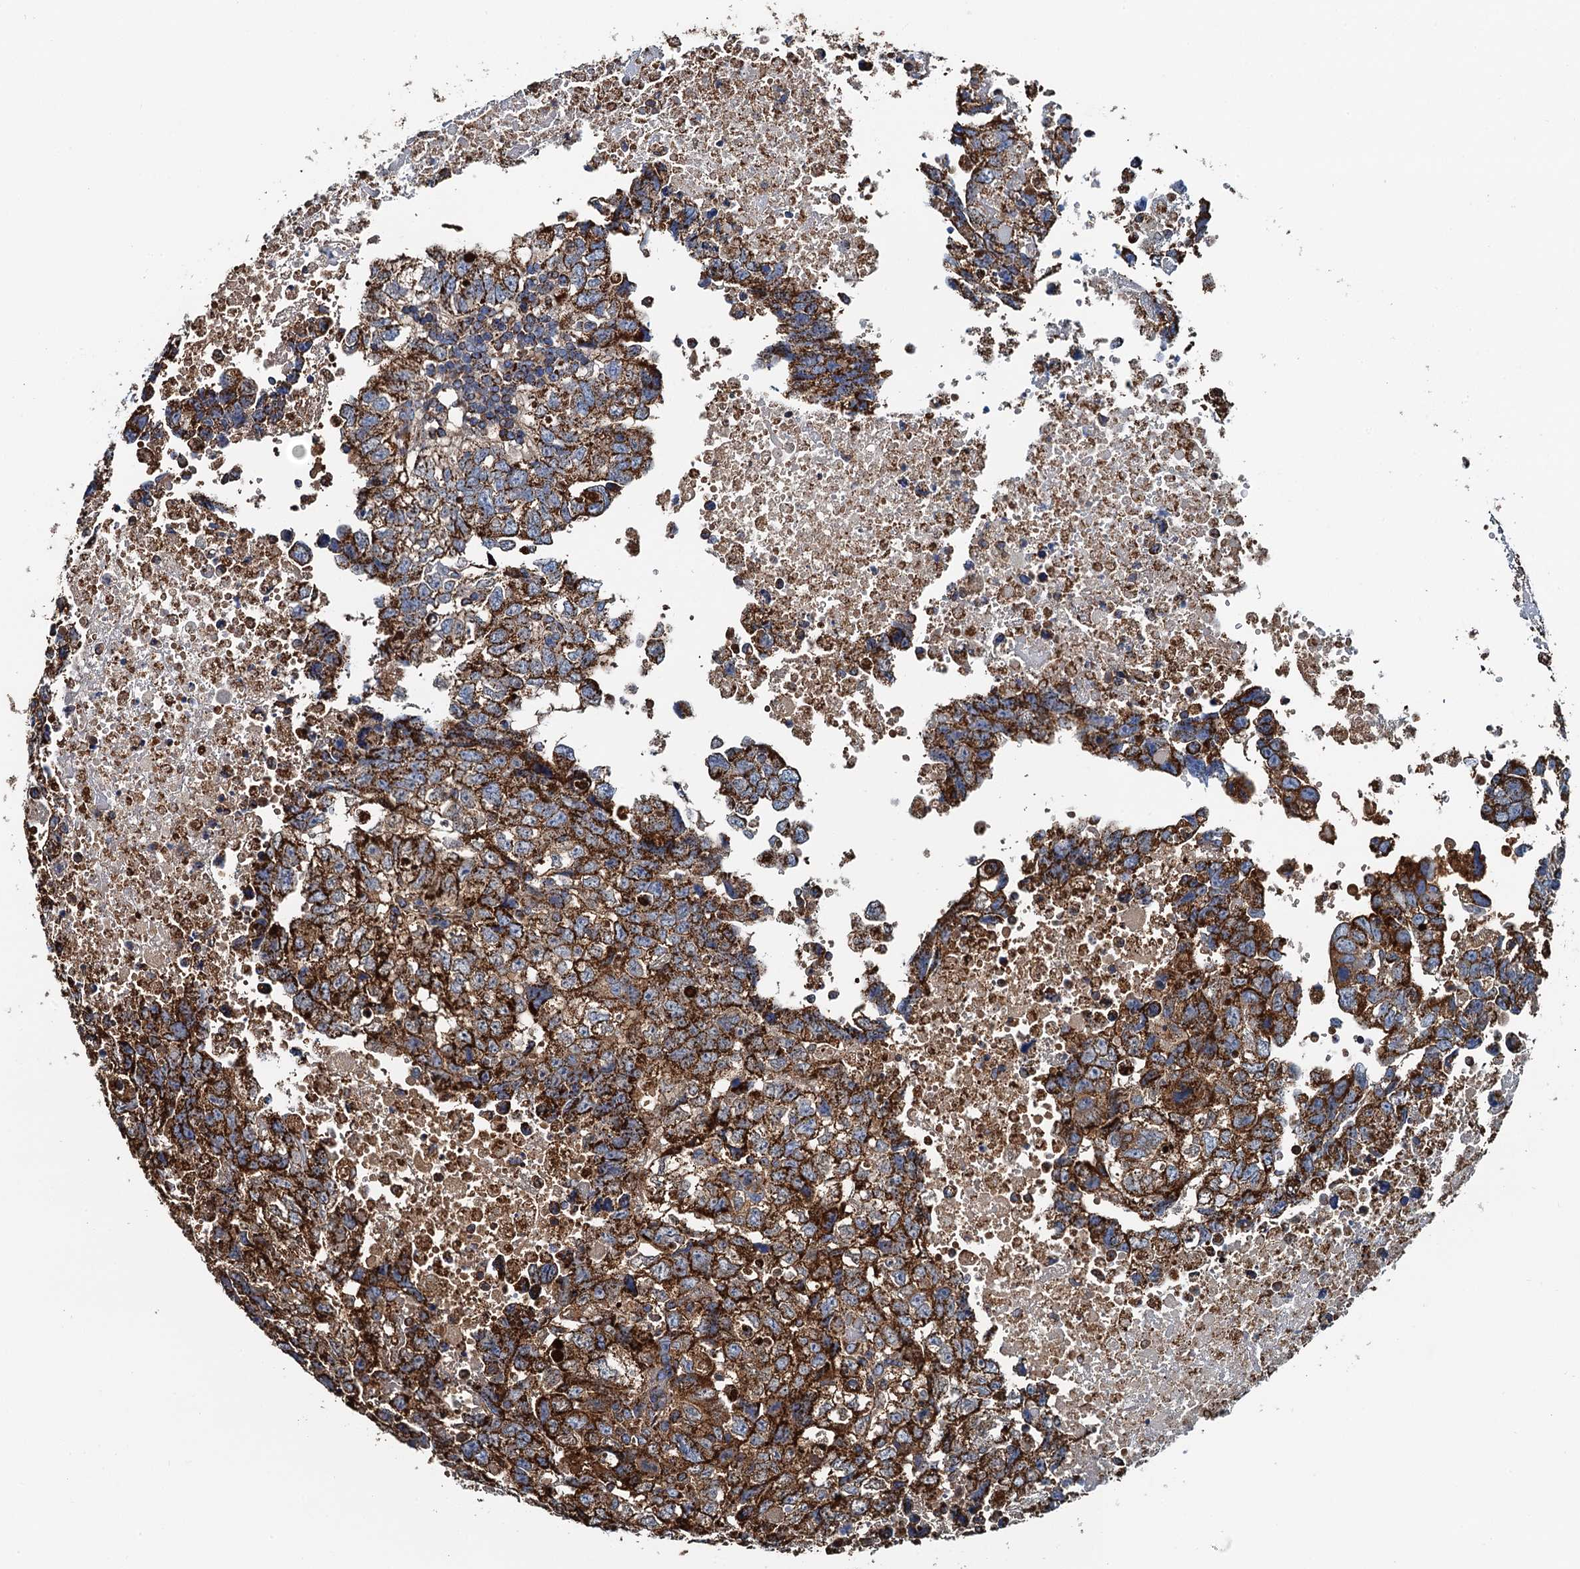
{"staining": {"intensity": "strong", "quantity": ">75%", "location": "cytoplasmic/membranous"}, "tissue": "testis cancer", "cell_type": "Tumor cells", "image_type": "cancer", "snomed": [{"axis": "morphology", "description": "Carcinoma, Embryonal, NOS"}, {"axis": "topography", "description": "Testis"}], "caption": "Testis embryonal carcinoma stained with DAB immunohistochemistry shows high levels of strong cytoplasmic/membranous expression in about >75% of tumor cells.", "gene": "AAGAB", "patient": {"sex": "male", "age": 37}}